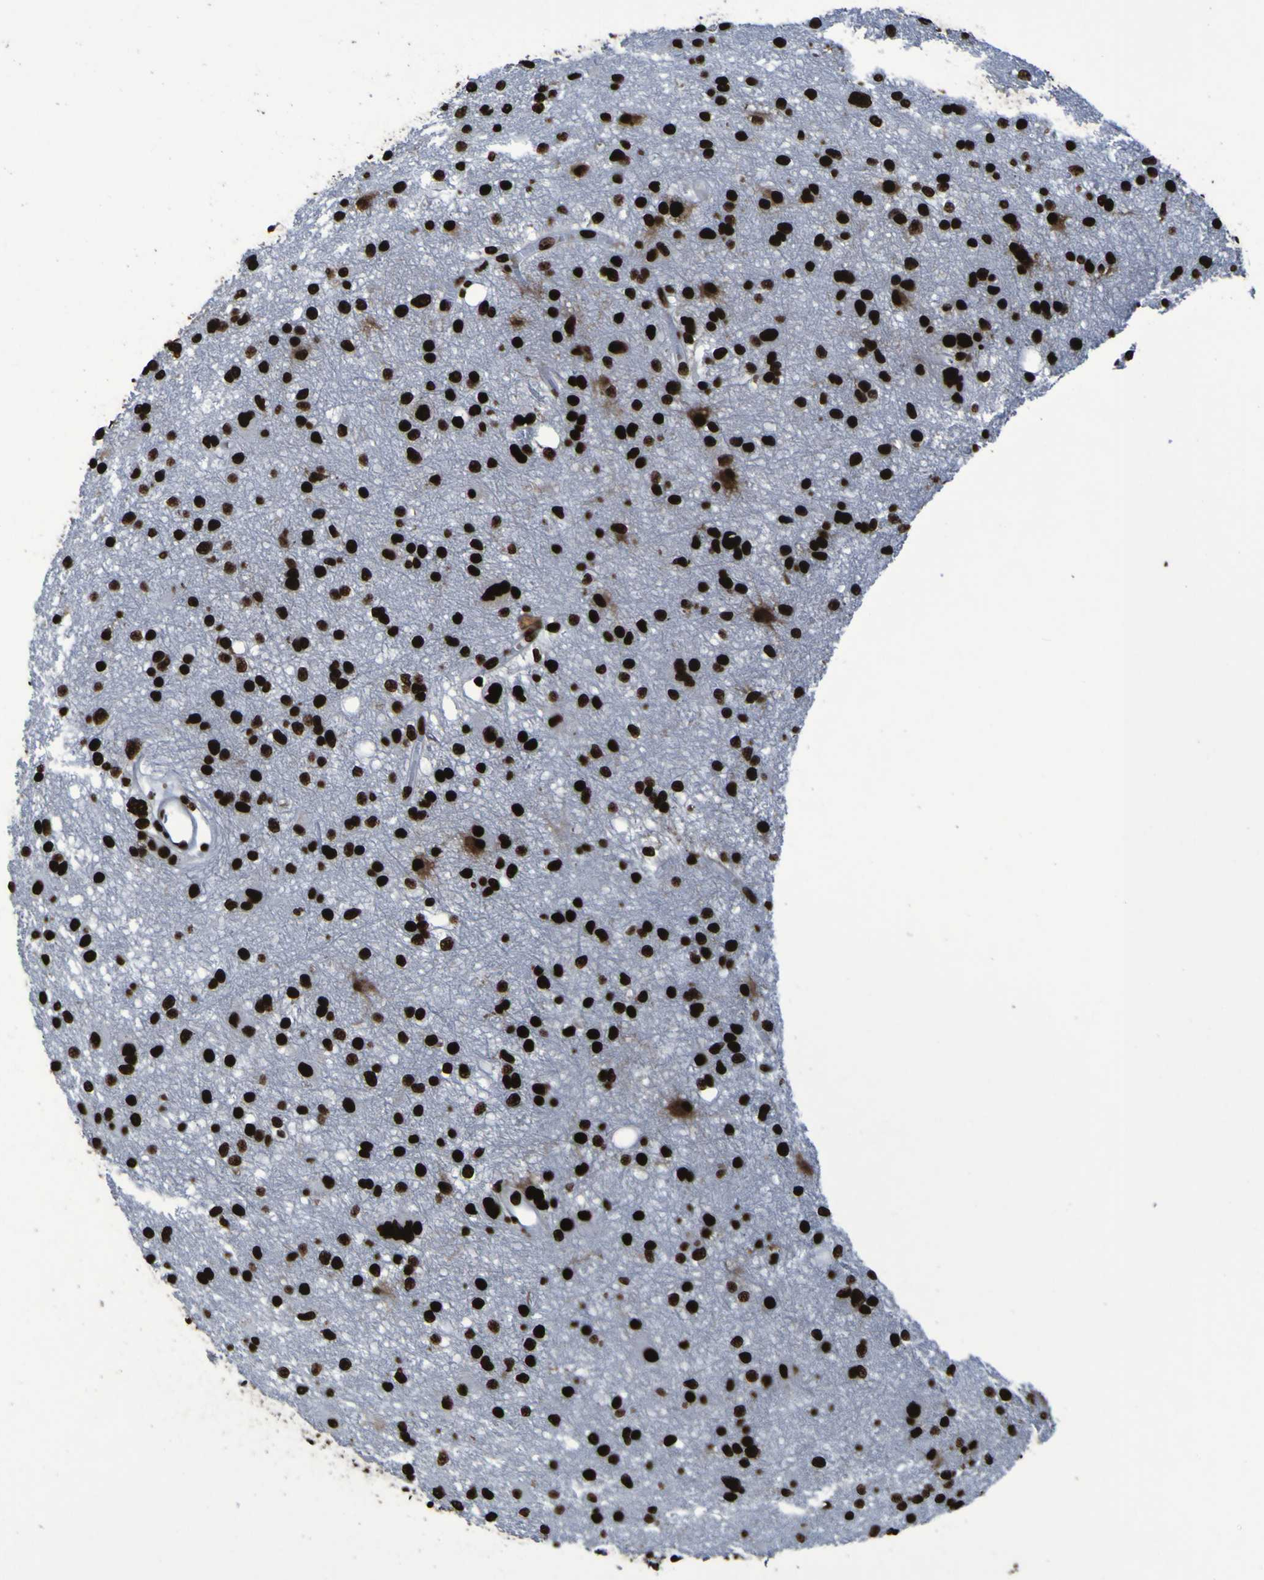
{"staining": {"intensity": "strong", "quantity": ">75%", "location": "nuclear"}, "tissue": "glioma", "cell_type": "Tumor cells", "image_type": "cancer", "snomed": [{"axis": "morphology", "description": "Glioma, malignant, High grade"}, {"axis": "topography", "description": "Brain"}], "caption": "A brown stain highlights strong nuclear positivity of a protein in human glioma tumor cells. (IHC, brightfield microscopy, high magnification).", "gene": "NPM1", "patient": {"sex": "female", "age": 59}}